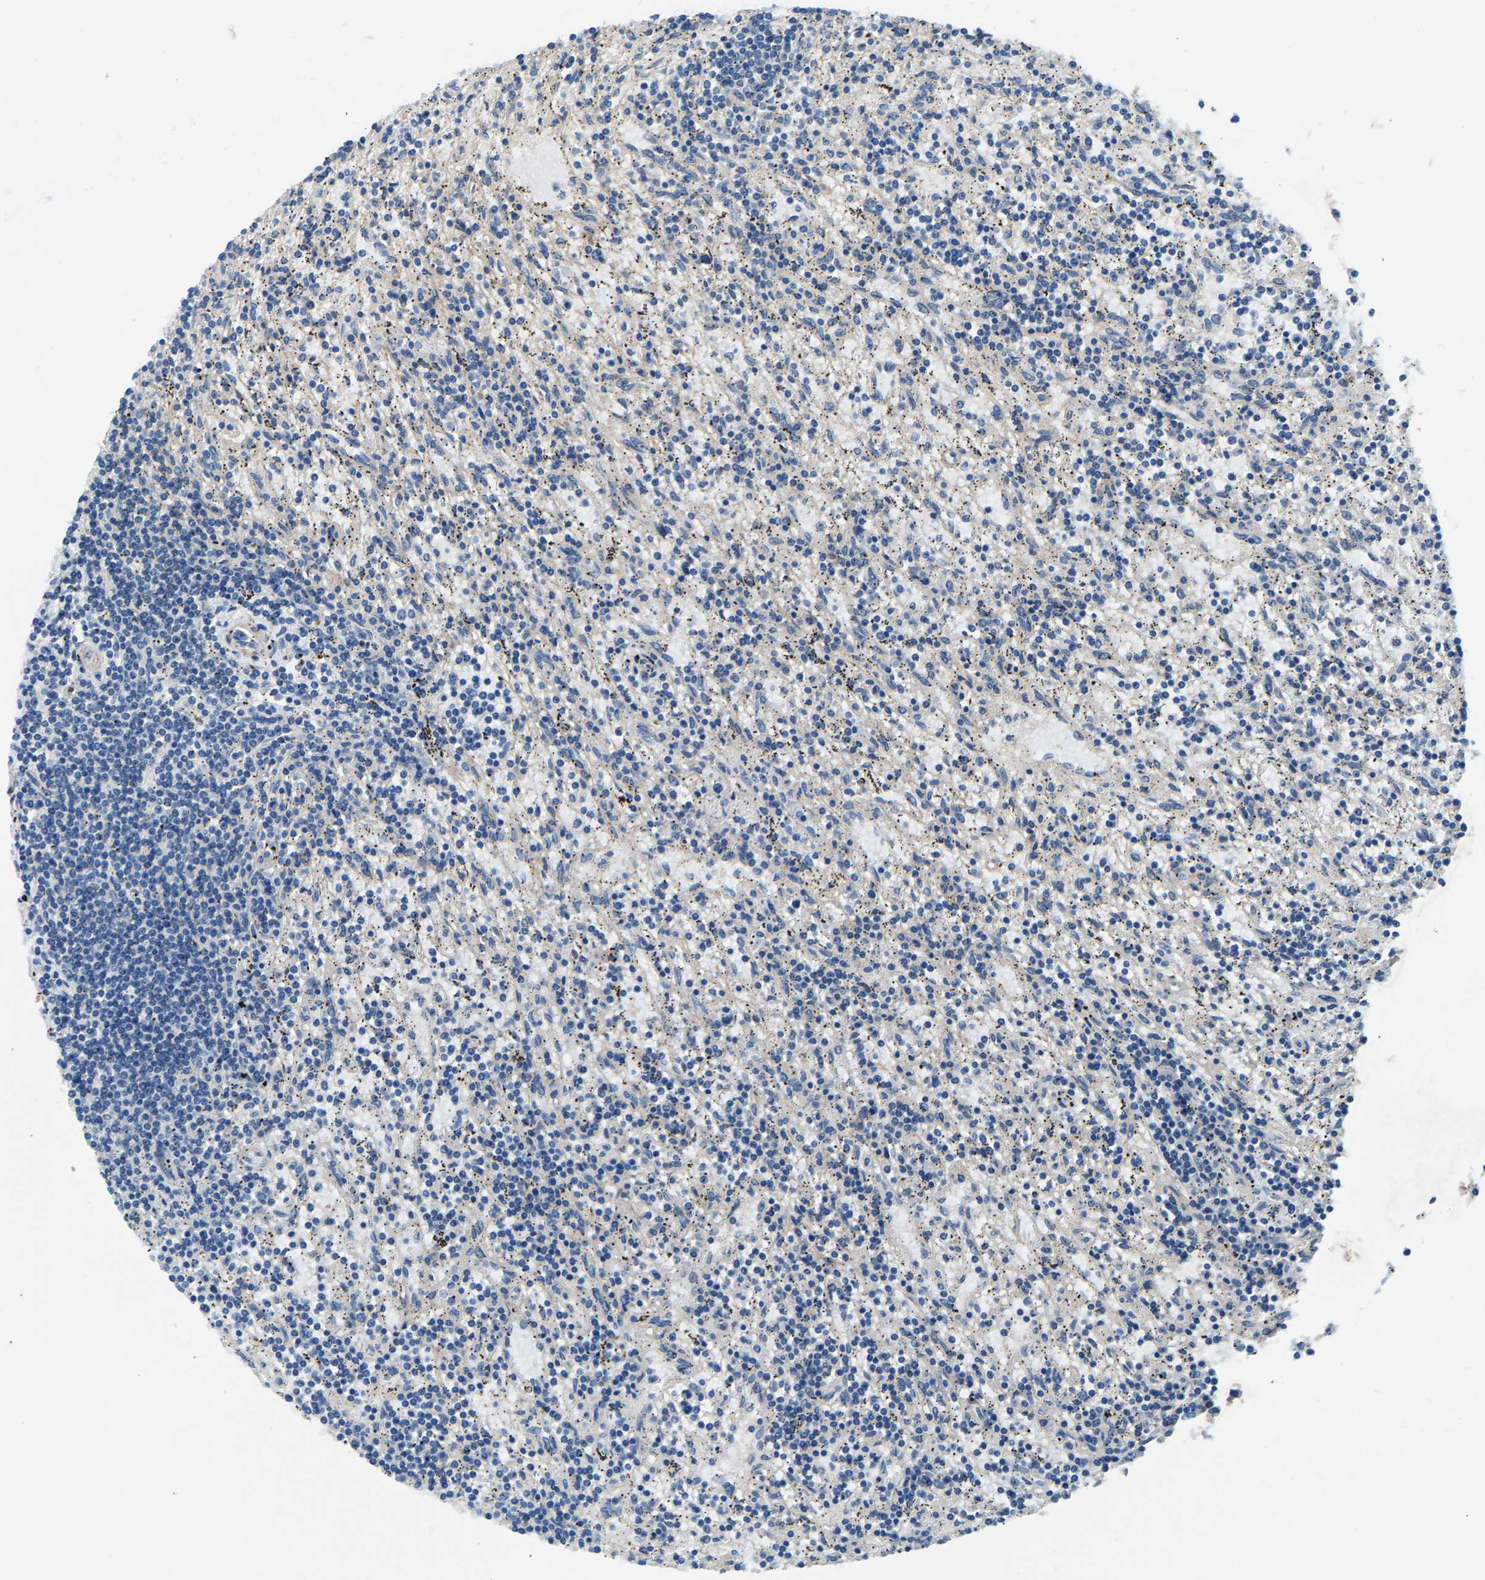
{"staining": {"intensity": "negative", "quantity": "none", "location": "none"}, "tissue": "lymphoma", "cell_type": "Tumor cells", "image_type": "cancer", "snomed": [{"axis": "morphology", "description": "Malignant lymphoma, non-Hodgkin's type, Low grade"}, {"axis": "topography", "description": "Spleen"}], "caption": "There is no significant positivity in tumor cells of malignant lymphoma, non-Hodgkin's type (low-grade).", "gene": "CDRT4", "patient": {"sex": "male", "age": 76}}